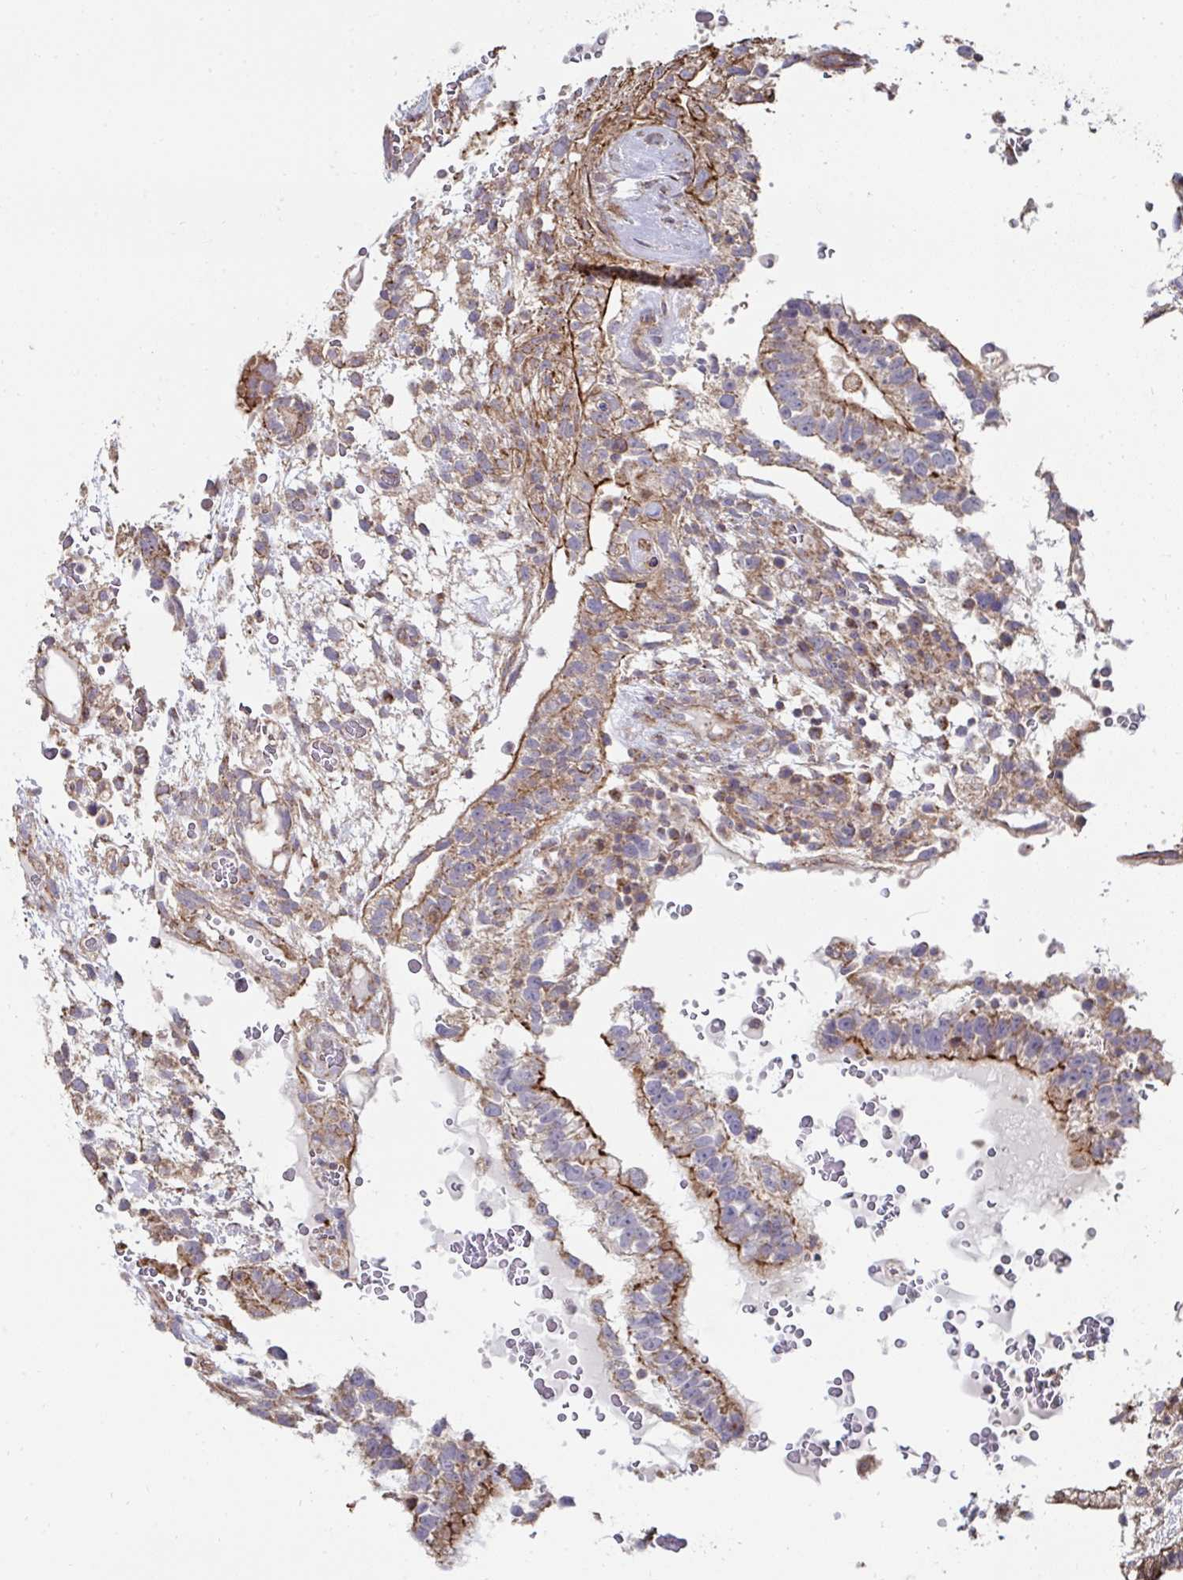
{"staining": {"intensity": "moderate", "quantity": ">75%", "location": "cytoplasmic/membranous"}, "tissue": "testis cancer", "cell_type": "Tumor cells", "image_type": "cancer", "snomed": [{"axis": "morphology", "description": "Carcinoma, Embryonal, NOS"}, {"axis": "topography", "description": "Testis"}], "caption": "Human testis embryonal carcinoma stained for a protein (brown) shows moderate cytoplasmic/membranous positive positivity in about >75% of tumor cells.", "gene": "DZANK1", "patient": {"sex": "male", "age": 32}}